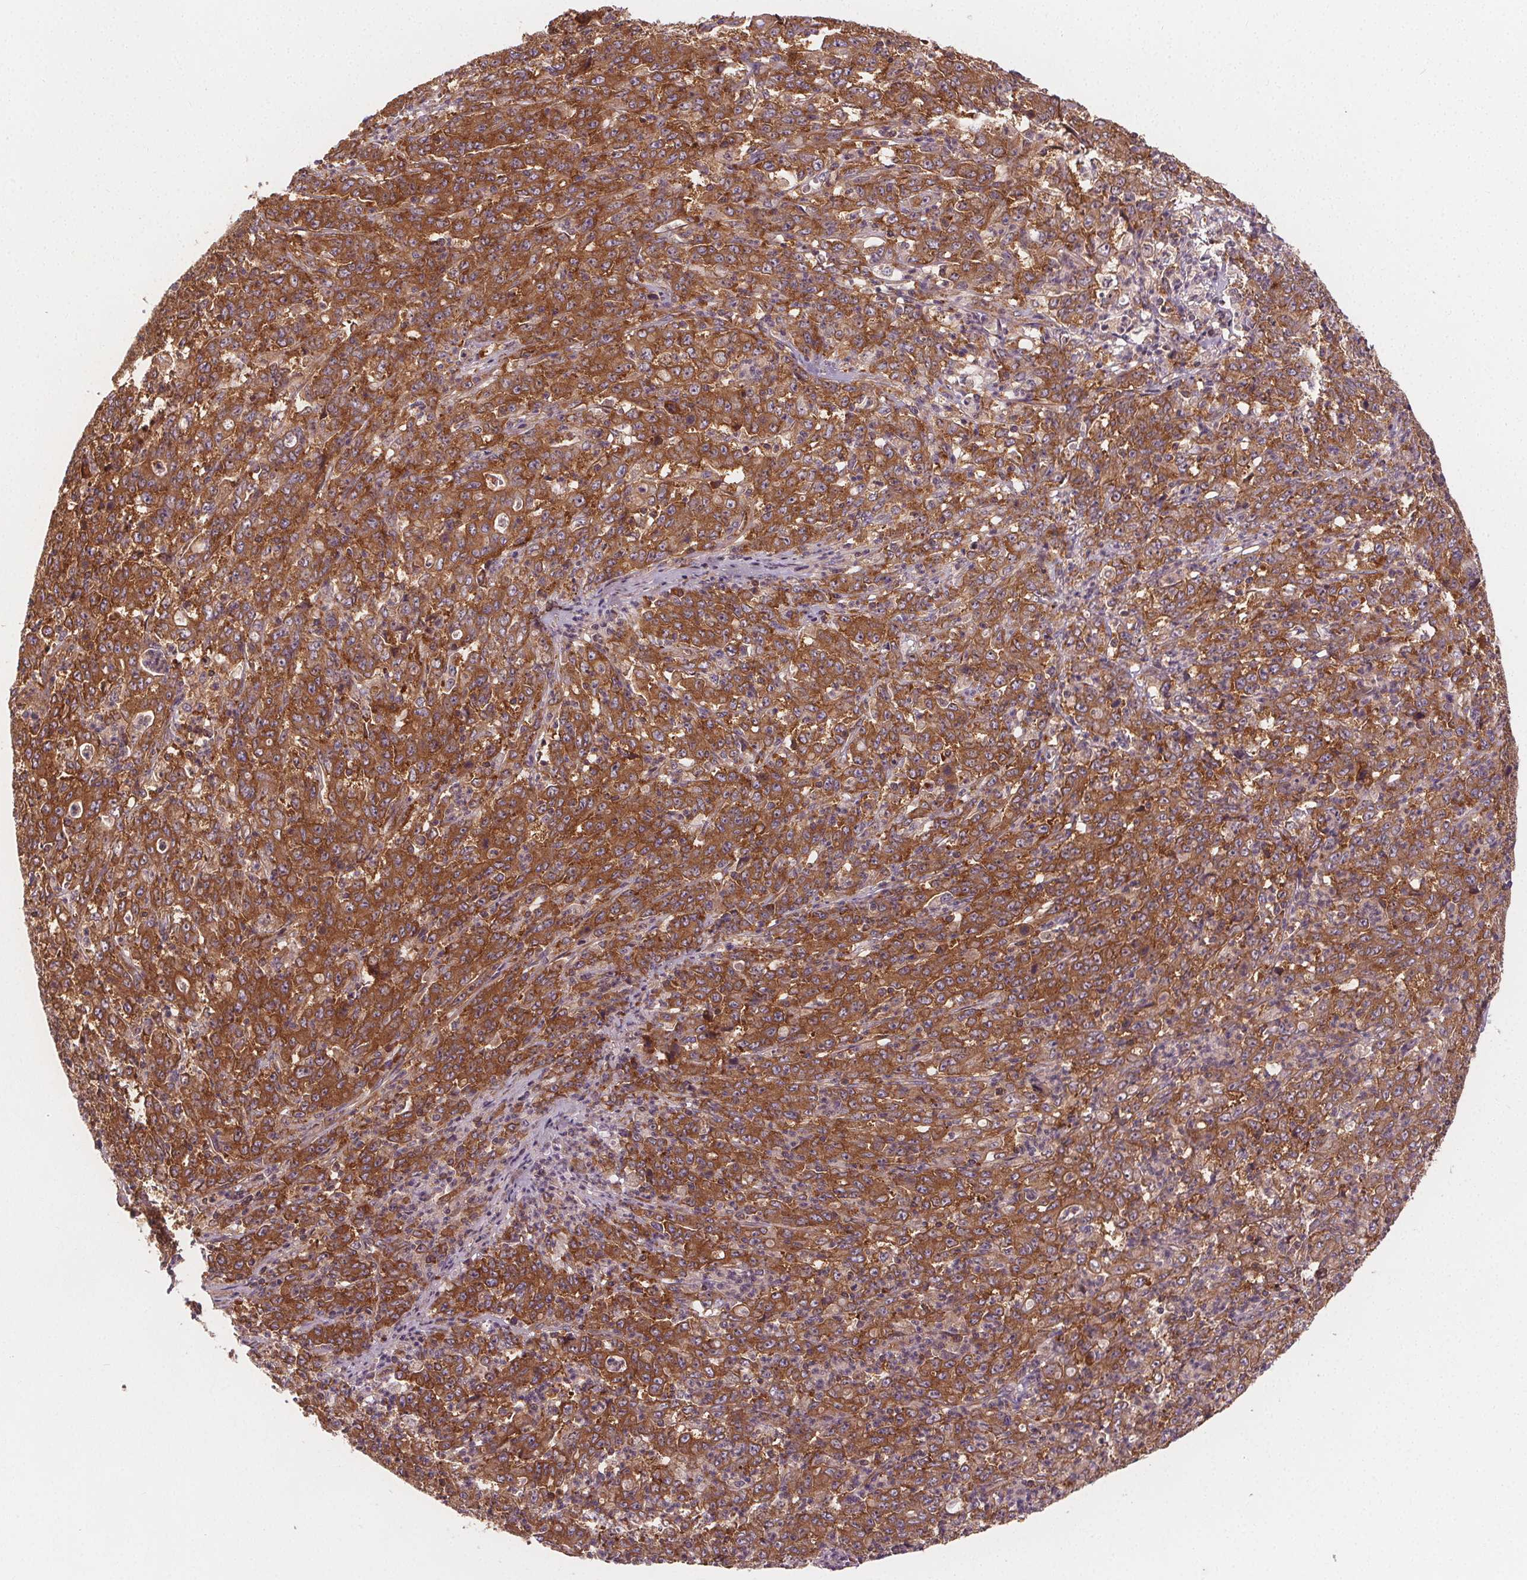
{"staining": {"intensity": "strong", "quantity": ">75%", "location": "cytoplasmic/membranous"}, "tissue": "stomach cancer", "cell_type": "Tumor cells", "image_type": "cancer", "snomed": [{"axis": "morphology", "description": "Adenocarcinoma, NOS"}, {"axis": "topography", "description": "Stomach, lower"}], "caption": "Immunohistochemical staining of human stomach cancer (adenocarcinoma) demonstrates high levels of strong cytoplasmic/membranous staining in about >75% of tumor cells.", "gene": "EIF3D", "patient": {"sex": "female", "age": 71}}